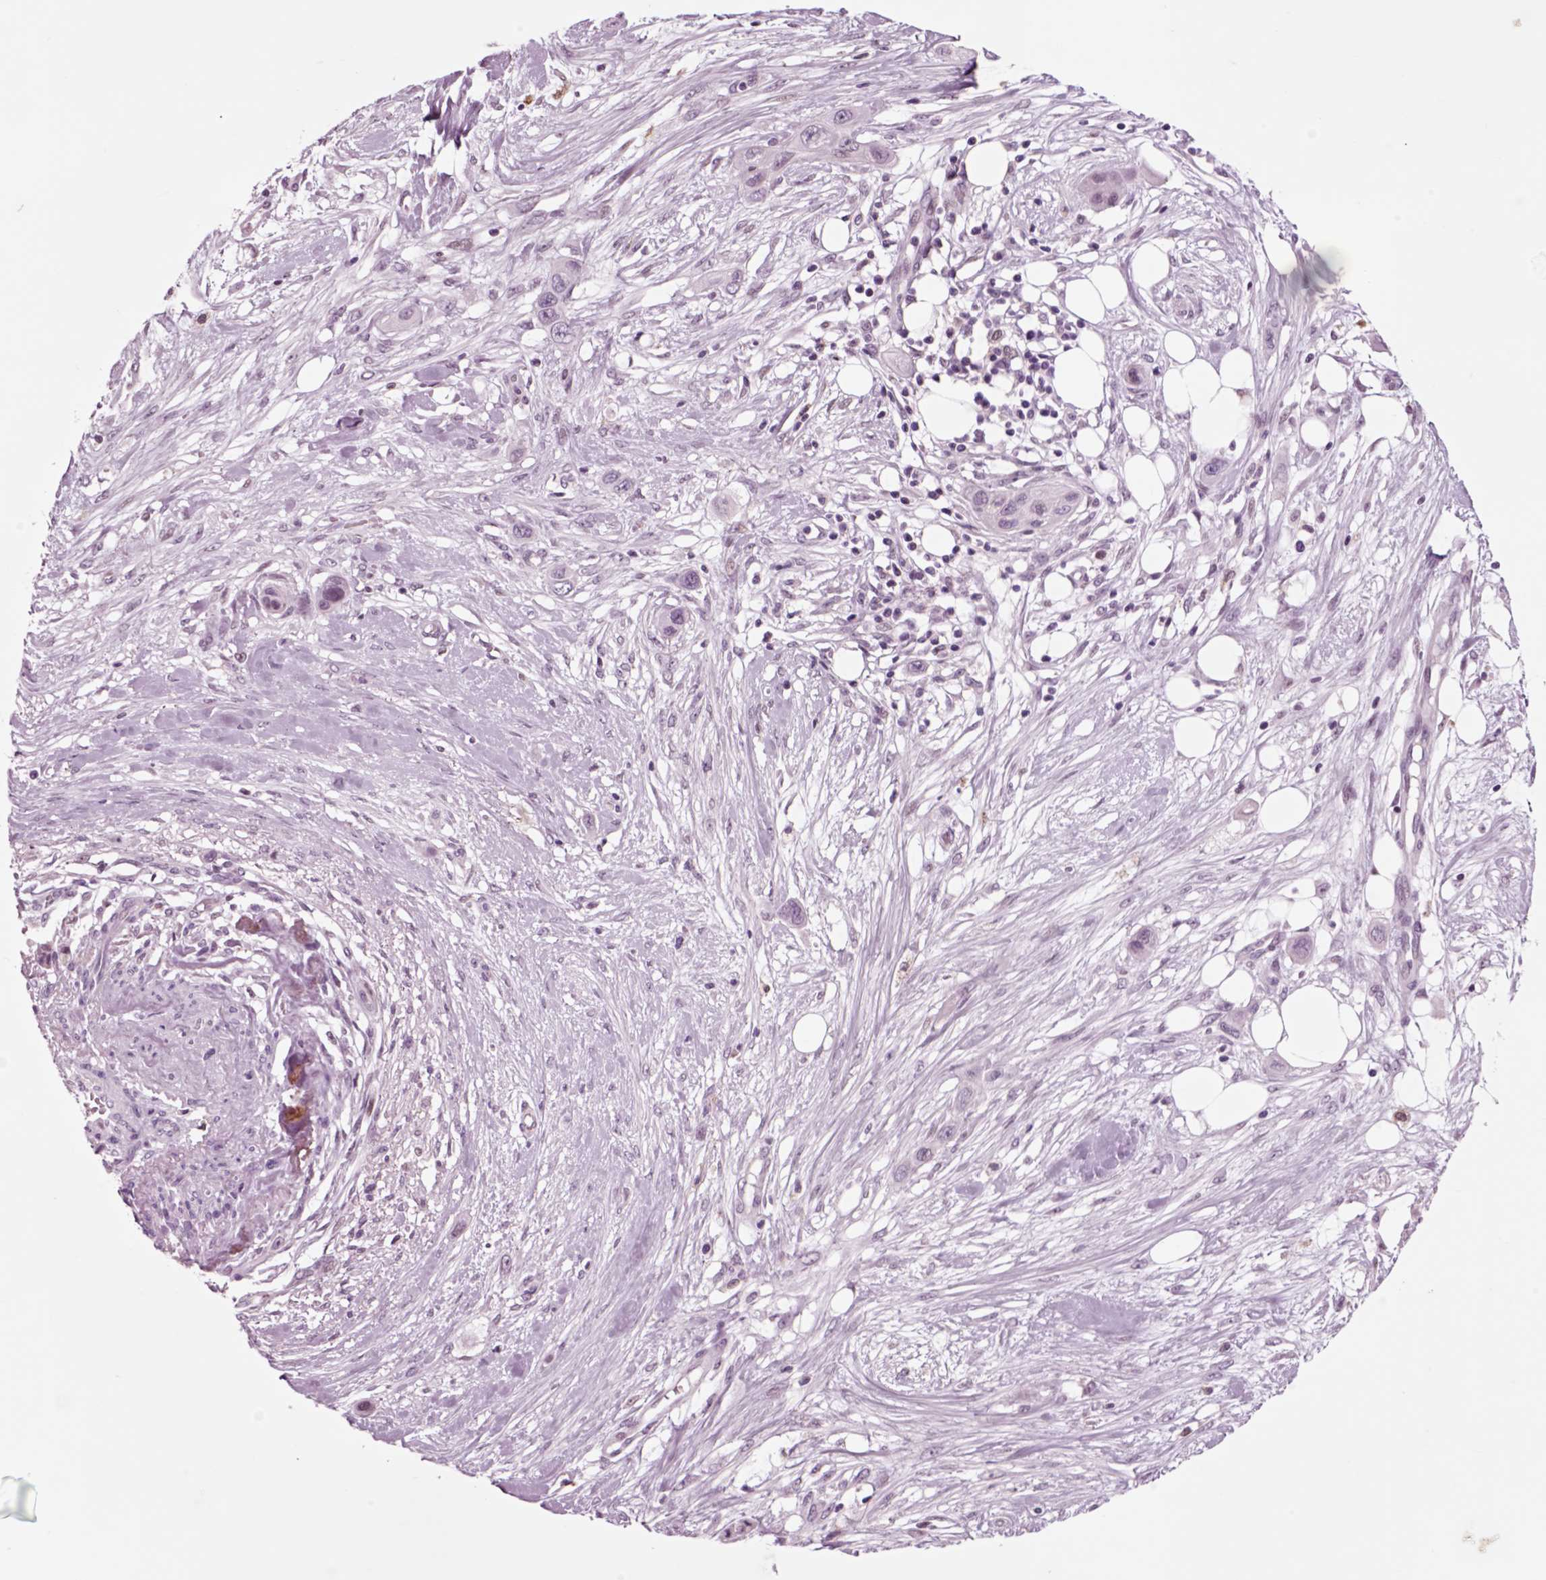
{"staining": {"intensity": "negative", "quantity": "none", "location": "none"}, "tissue": "skin cancer", "cell_type": "Tumor cells", "image_type": "cancer", "snomed": [{"axis": "morphology", "description": "Squamous cell carcinoma, NOS"}, {"axis": "topography", "description": "Skin"}], "caption": "A high-resolution micrograph shows immunohistochemistry staining of skin cancer, which reveals no significant staining in tumor cells.", "gene": "CHGB", "patient": {"sex": "male", "age": 79}}